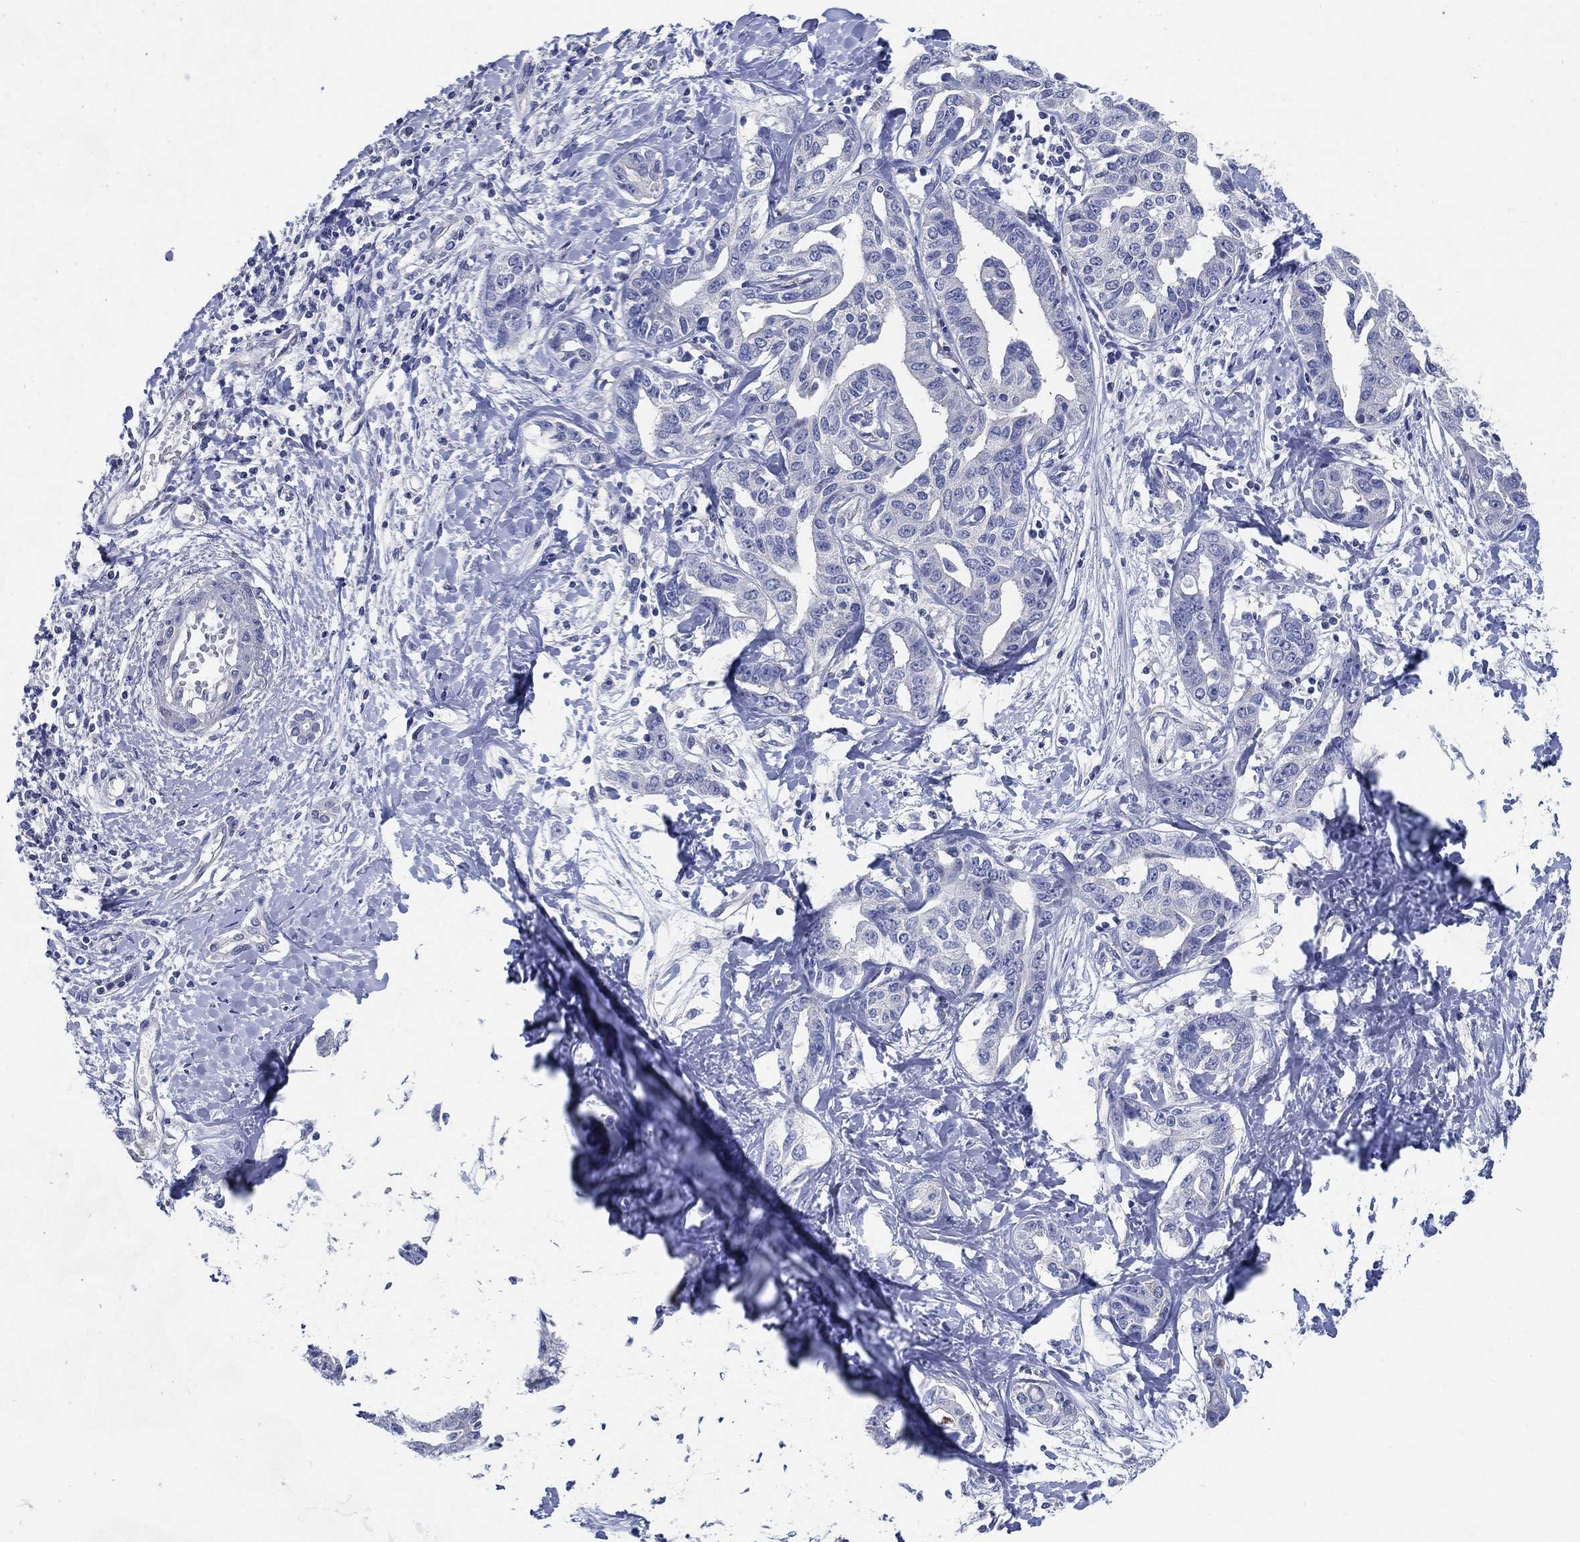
{"staining": {"intensity": "negative", "quantity": "none", "location": "none"}, "tissue": "liver cancer", "cell_type": "Tumor cells", "image_type": "cancer", "snomed": [{"axis": "morphology", "description": "Cholangiocarcinoma"}, {"axis": "topography", "description": "Liver"}], "caption": "A high-resolution micrograph shows immunohistochemistry staining of cholangiocarcinoma (liver), which exhibits no significant staining in tumor cells.", "gene": "C5orf46", "patient": {"sex": "male", "age": 59}}